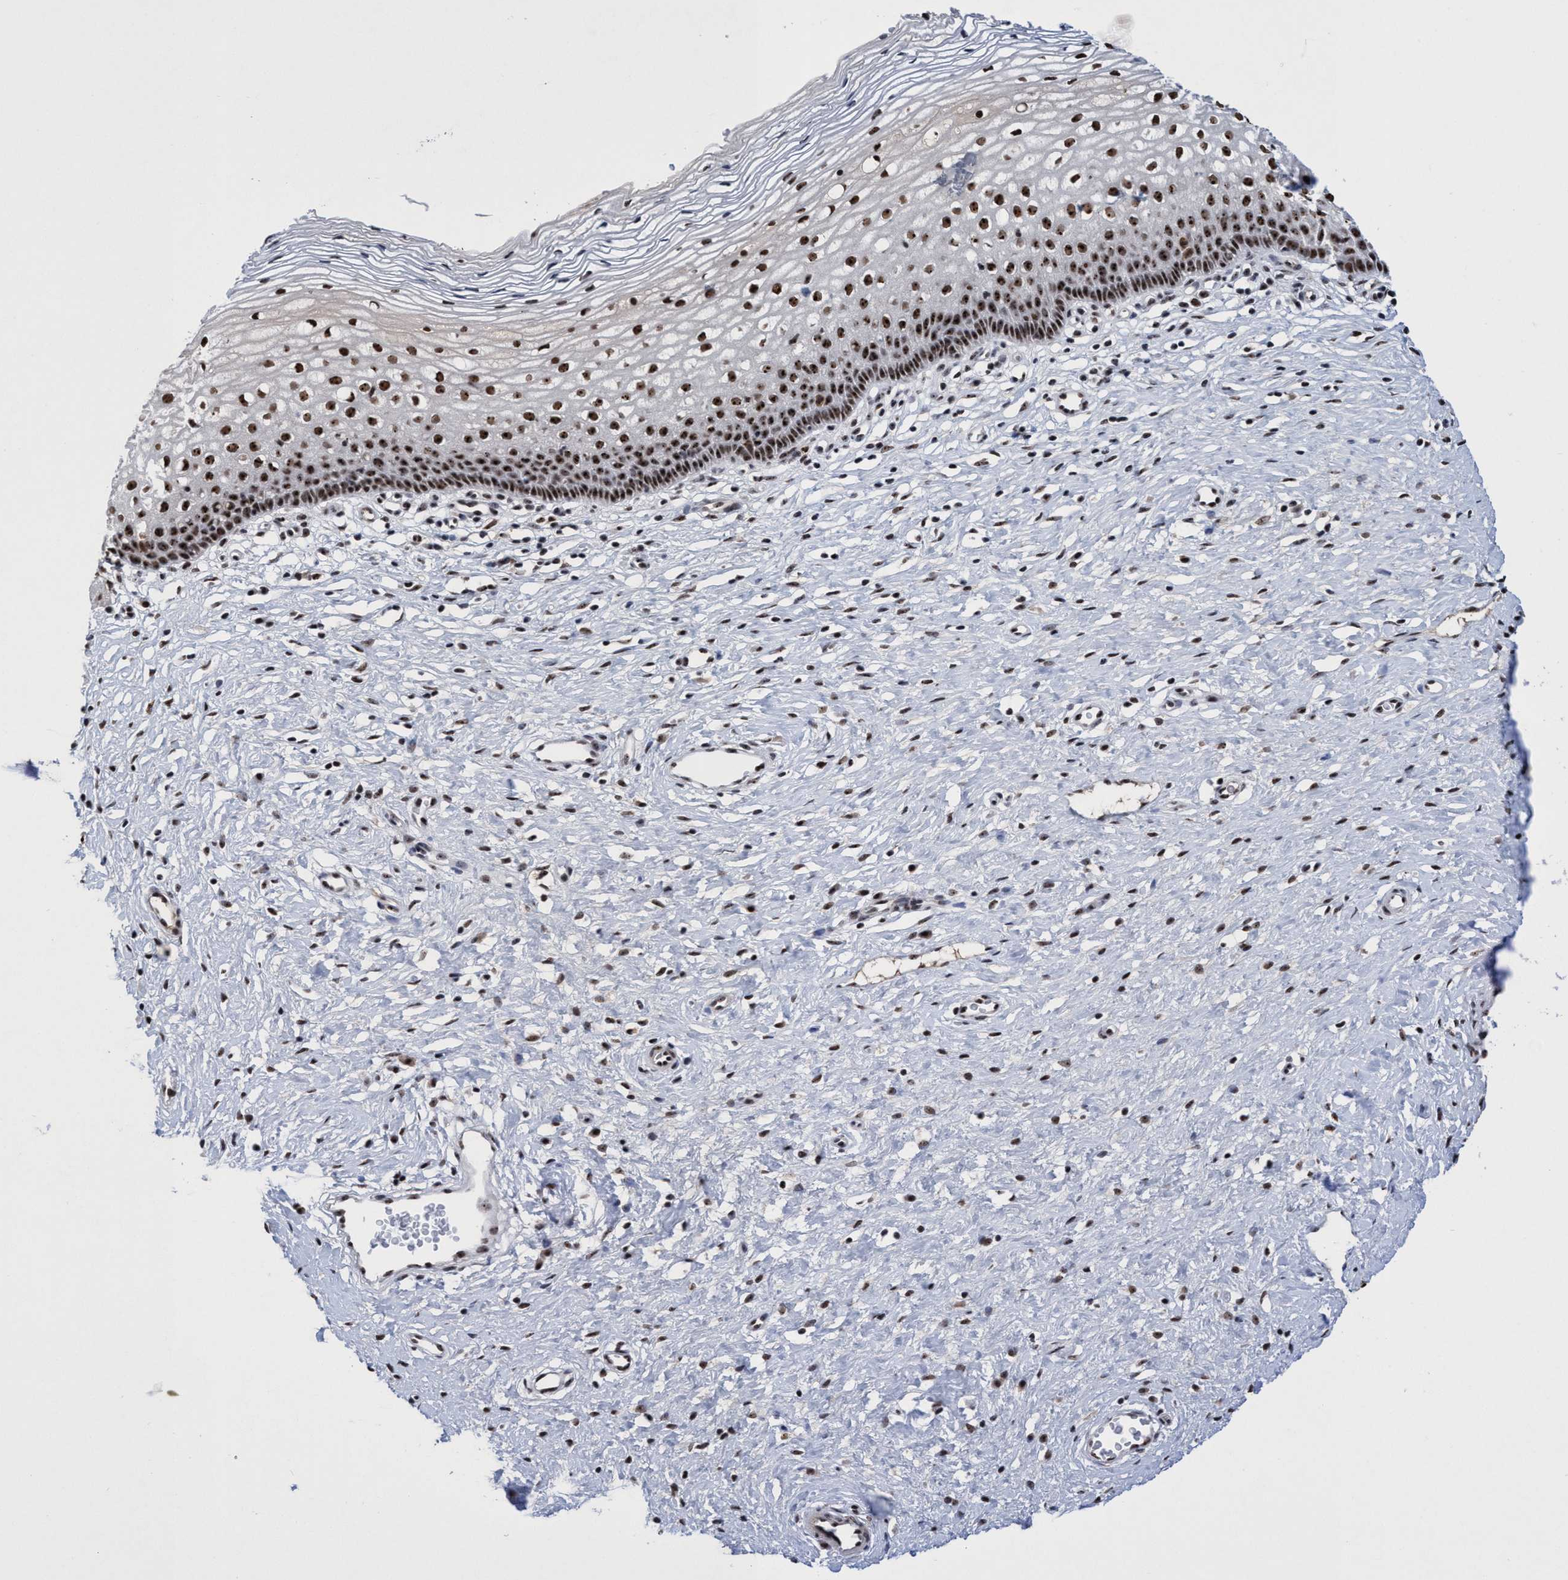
{"staining": {"intensity": "strong", "quantity": ">75%", "location": "nuclear"}, "tissue": "cervix", "cell_type": "Glandular cells", "image_type": "normal", "snomed": [{"axis": "morphology", "description": "Normal tissue, NOS"}, {"axis": "topography", "description": "Cervix"}], "caption": "Immunohistochemical staining of normal cervix shows high levels of strong nuclear staining in approximately >75% of glandular cells.", "gene": "EFCAB10", "patient": {"sex": "female", "age": 27}}